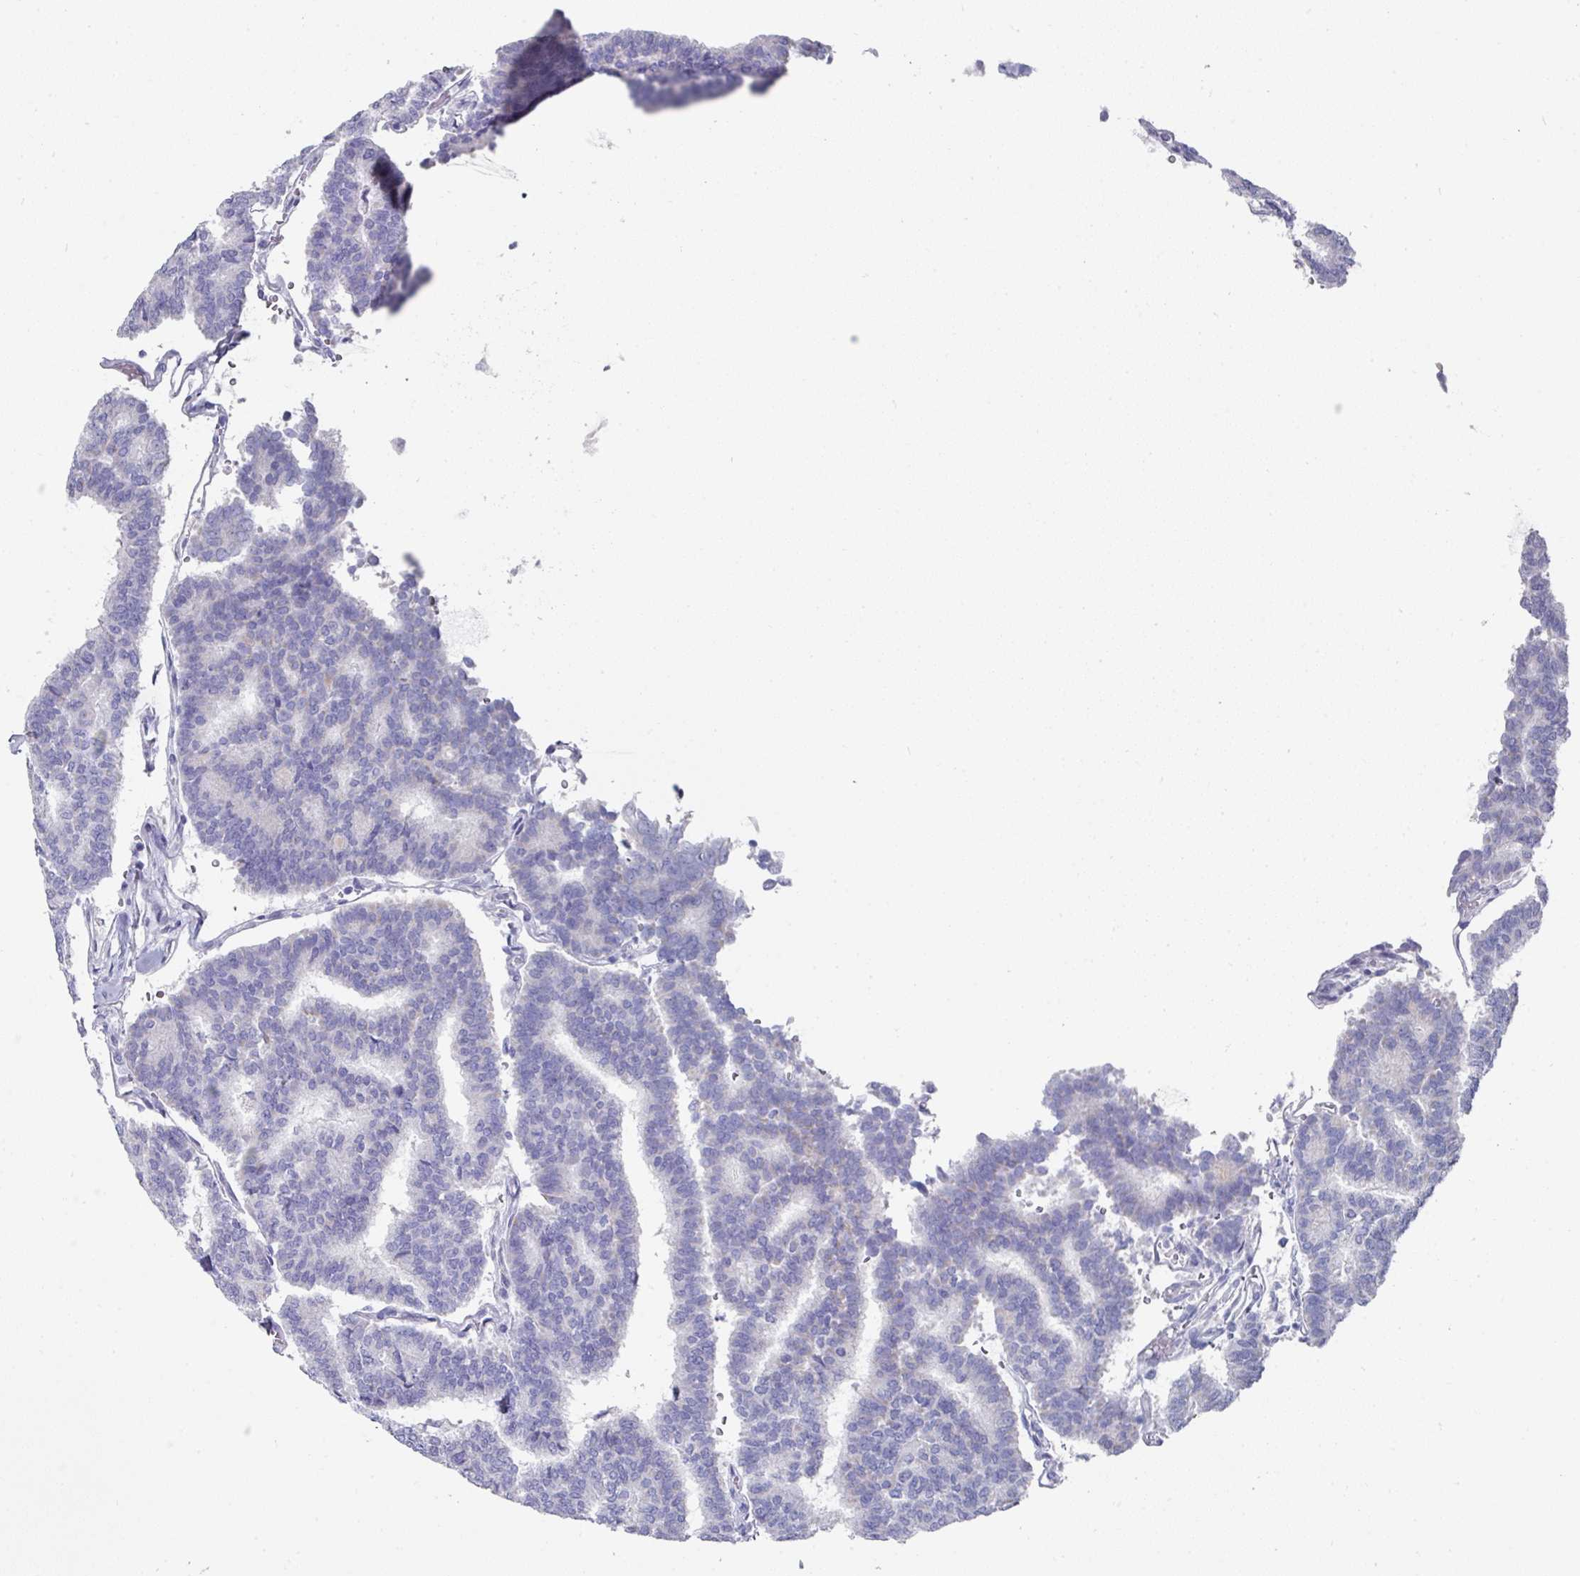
{"staining": {"intensity": "negative", "quantity": "none", "location": "none"}, "tissue": "thyroid cancer", "cell_type": "Tumor cells", "image_type": "cancer", "snomed": [{"axis": "morphology", "description": "Papillary adenocarcinoma, NOS"}, {"axis": "topography", "description": "Thyroid gland"}], "caption": "Thyroid cancer was stained to show a protein in brown. There is no significant staining in tumor cells. Nuclei are stained in blue.", "gene": "SETBP1", "patient": {"sex": "female", "age": 35}}